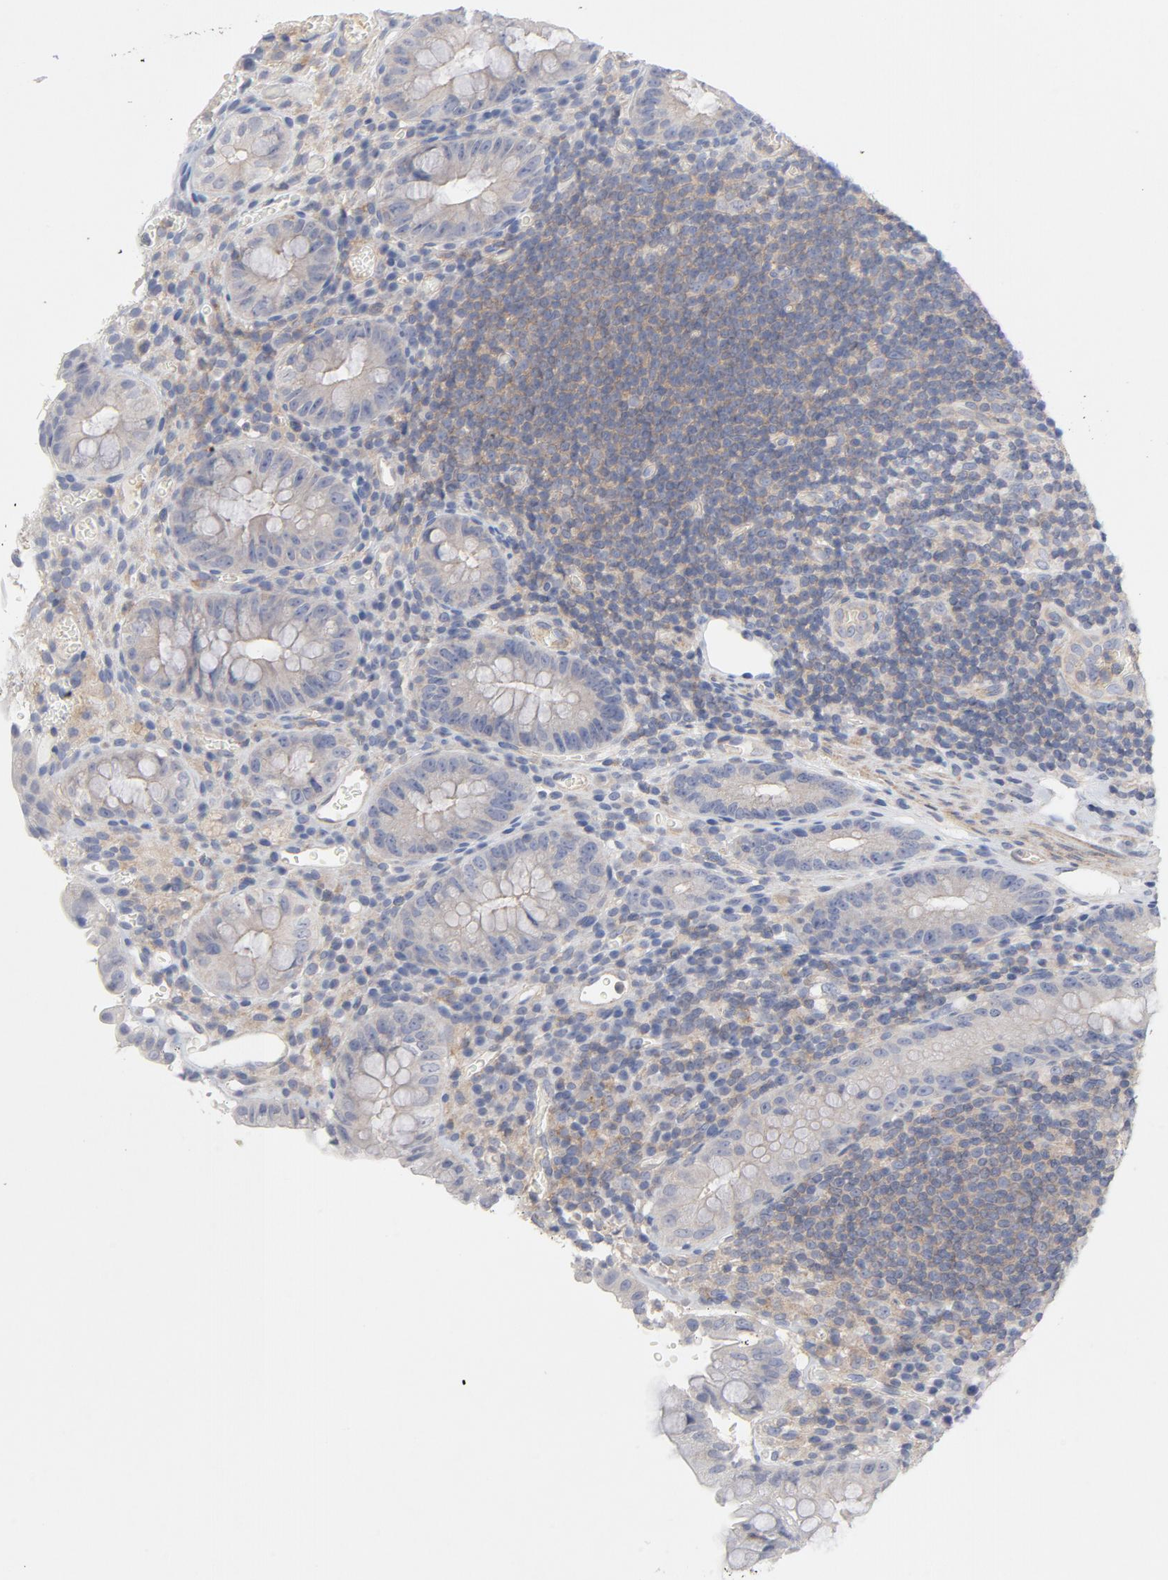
{"staining": {"intensity": "weak", "quantity": ">75%", "location": "cytoplasmic/membranous"}, "tissue": "colon", "cell_type": "Endothelial cells", "image_type": "normal", "snomed": [{"axis": "morphology", "description": "Normal tissue, NOS"}, {"axis": "topography", "description": "Colon"}], "caption": "Brown immunohistochemical staining in benign human colon shows weak cytoplasmic/membranous staining in approximately >75% of endothelial cells. (IHC, brightfield microscopy, high magnification).", "gene": "ROCK1", "patient": {"sex": "female", "age": 46}}